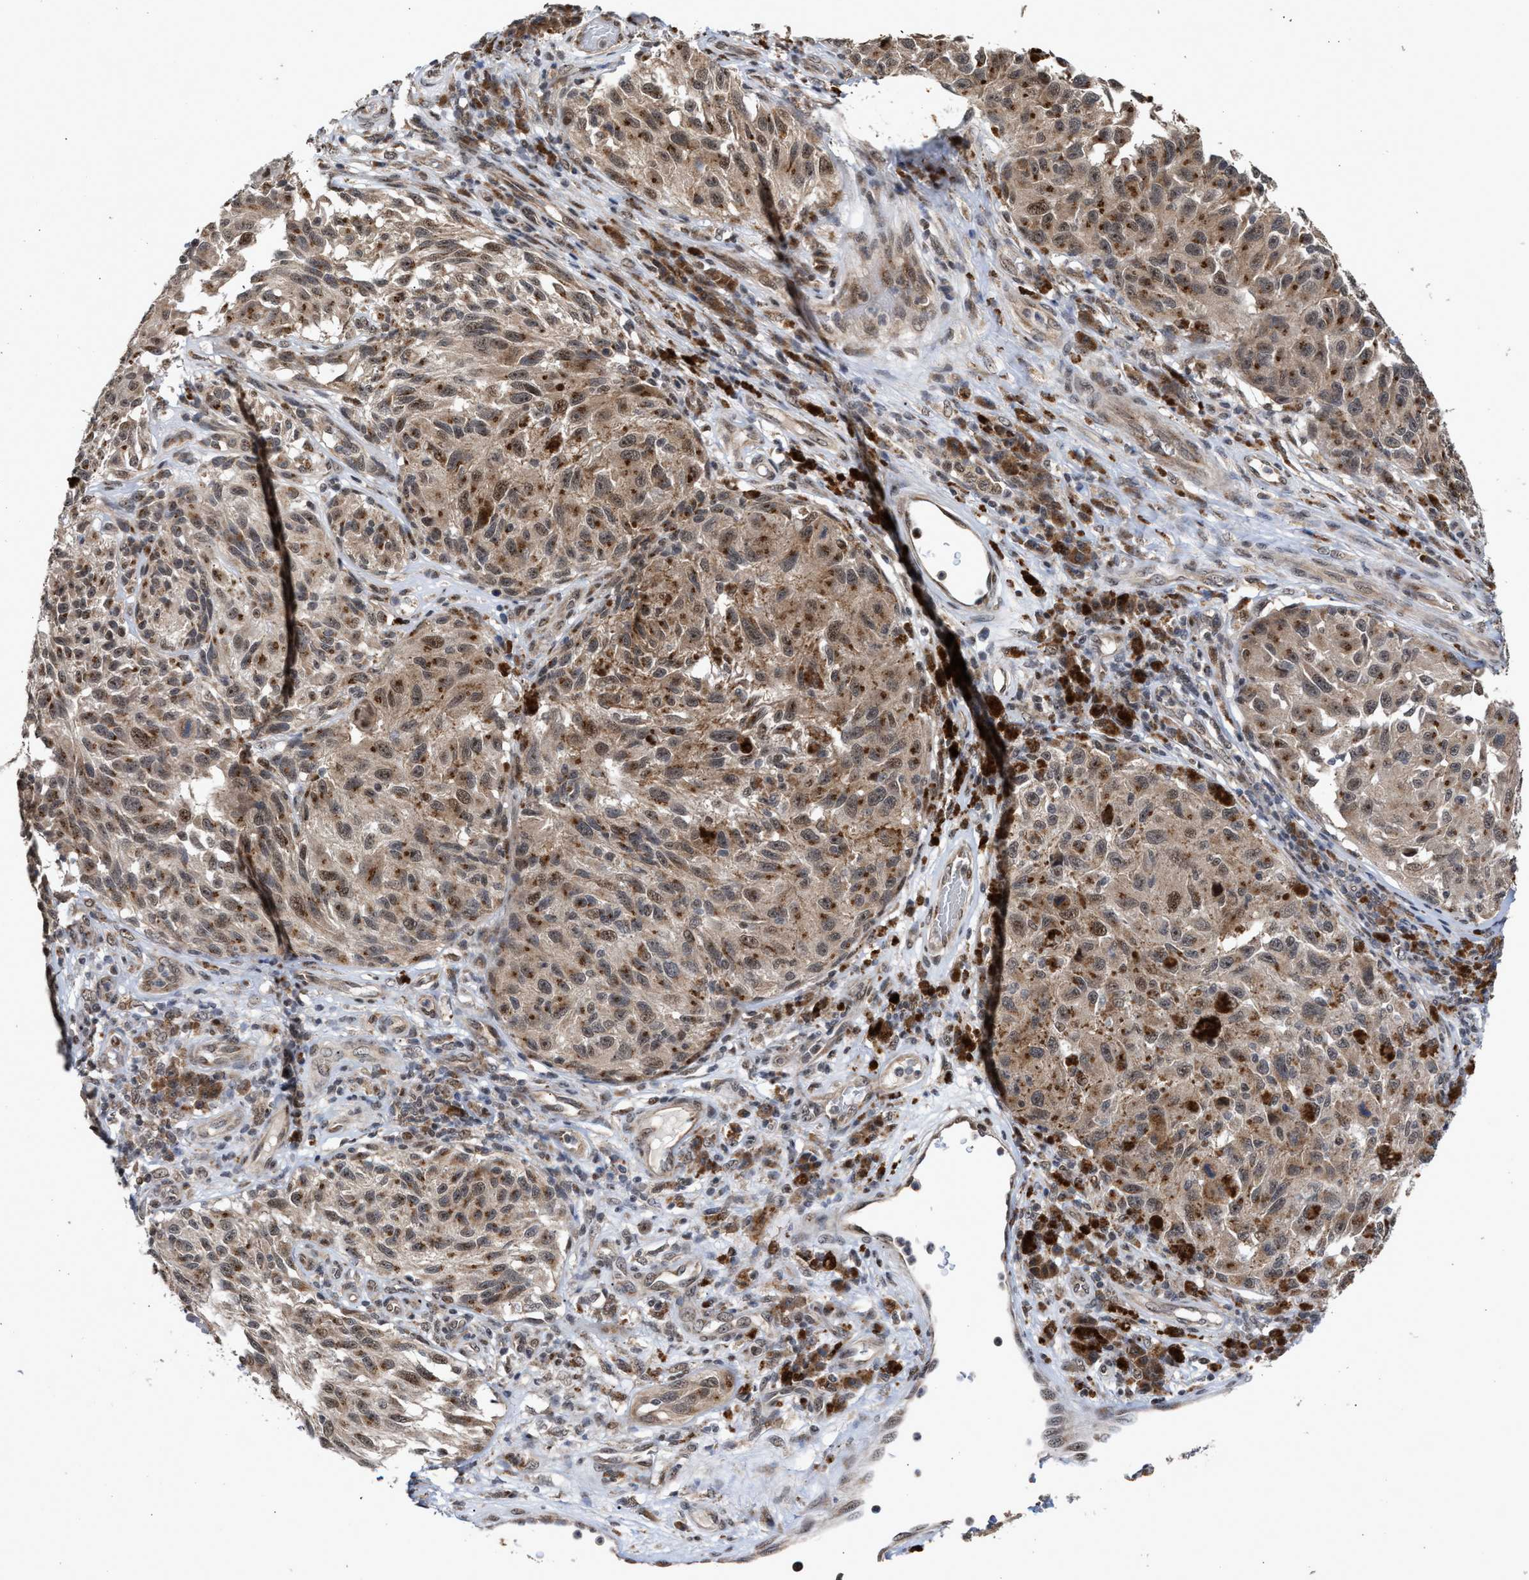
{"staining": {"intensity": "weak", "quantity": ">75%", "location": "cytoplasmic/membranous"}, "tissue": "melanoma", "cell_type": "Tumor cells", "image_type": "cancer", "snomed": [{"axis": "morphology", "description": "Malignant melanoma, NOS"}, {"axis": "topography", "description": "Skin"}], "caption": "Malignant melanoma tissue shows weak cytoplasmic/membranous positivity in approximately >75% of tumor cells (DAB IHC, brown staining for protein, blue staining for nuclei).", "gene": "MKNK2", "patient": {"sex": "female", "age": 73}}